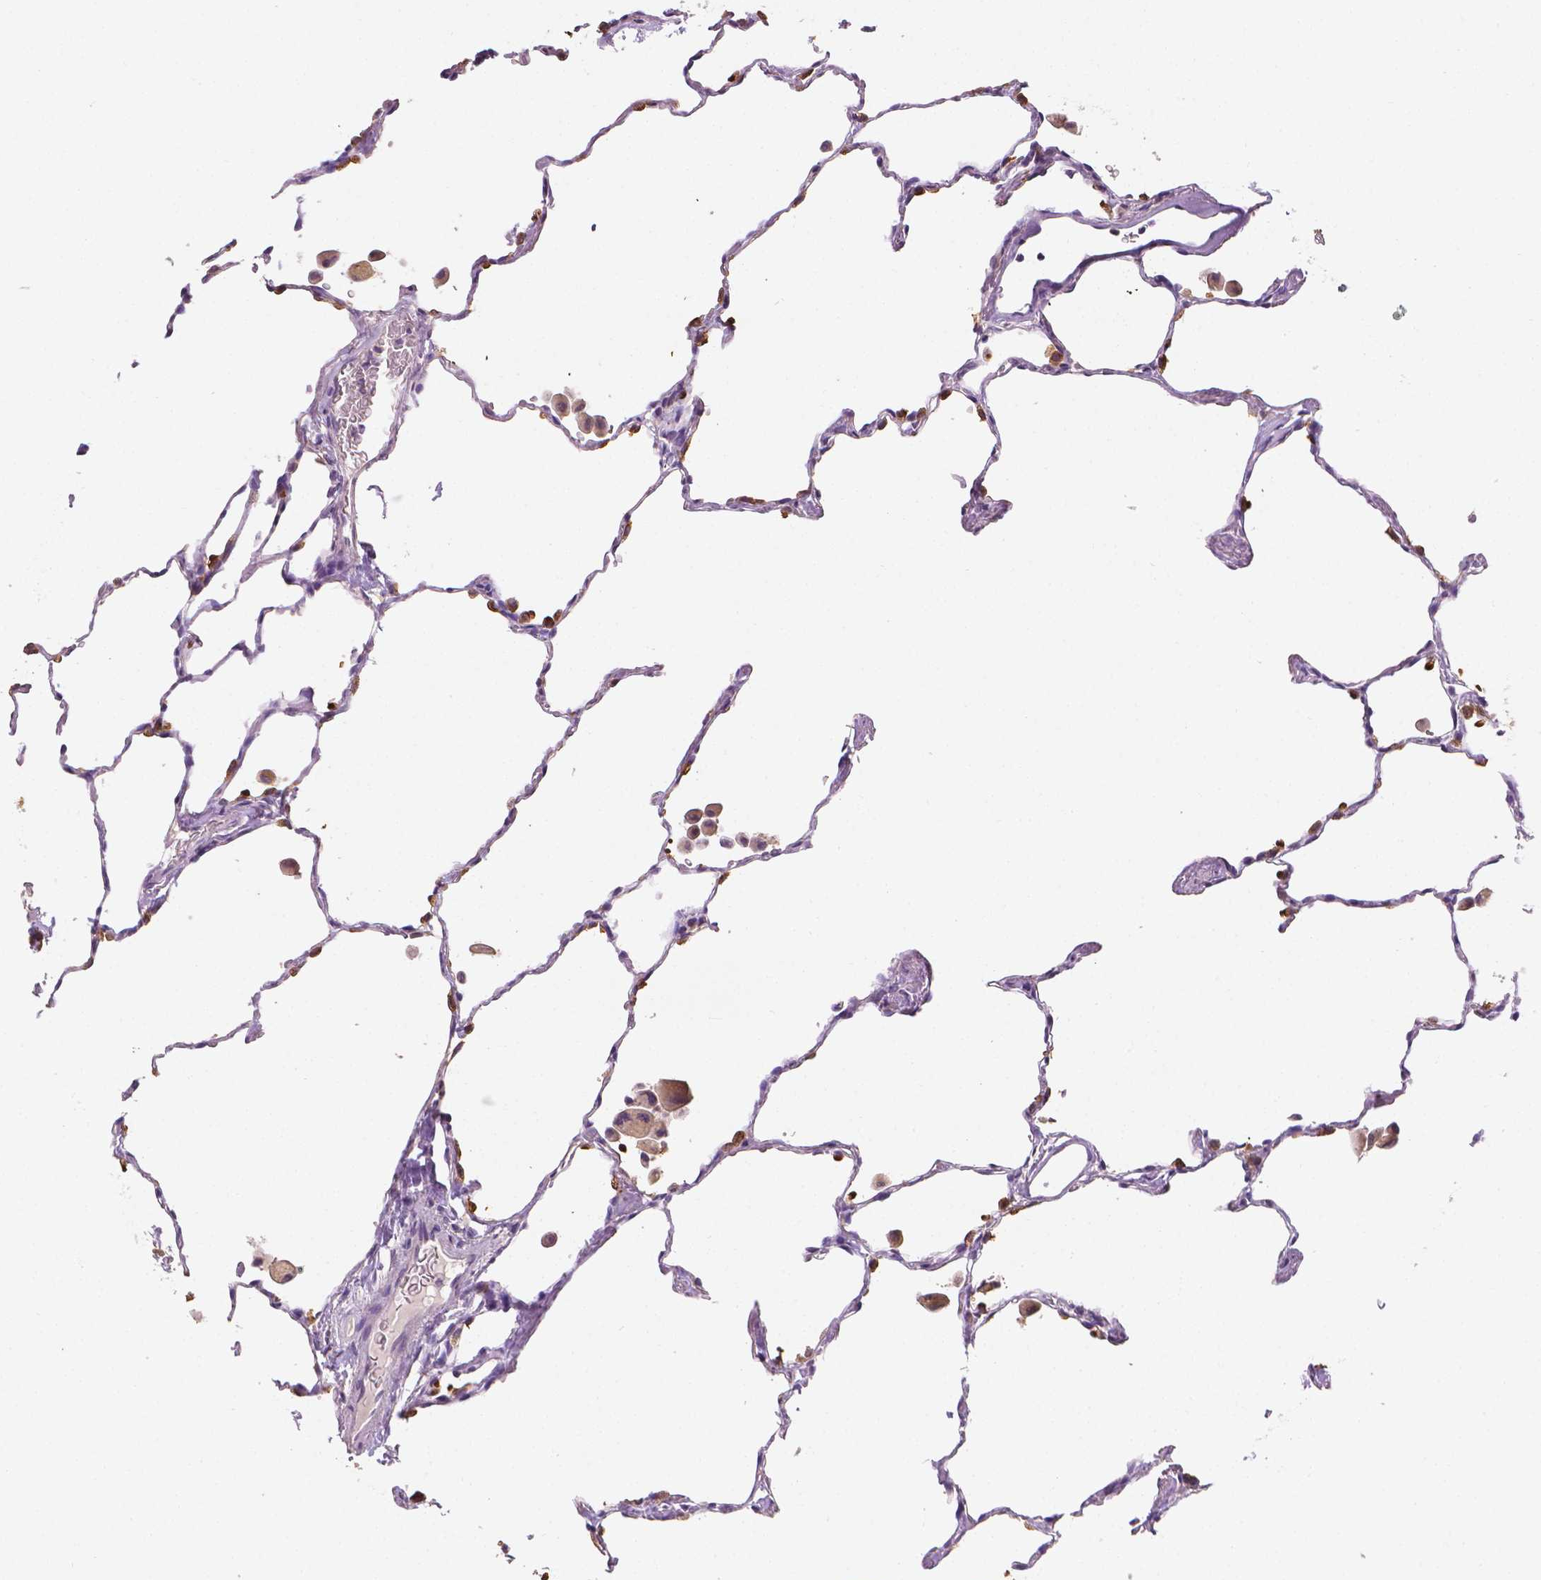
{"staining": {"intensity": "negative", "quantity": "none", "location": "none"}, "tissue": "lung", "cell_type": "Alveolar cells", "image_type": "normal", "snomed": [{"axis": "morphology", "description": "Normal tissue, NOS"}, {"axis": "topography", "description": "Lung"}], "caption": "IHC photomicrograph of unremarkable lung: lung stained with DAB reveals no significant protein positivity in alveolar cells. (Brightfield microscopy of DAB (3,3'-diaminobenzidine) immunohistochemistry (IHC) at high magnification).", "gene": "FASN", "patient": {"sex": "female", "age": 47}}